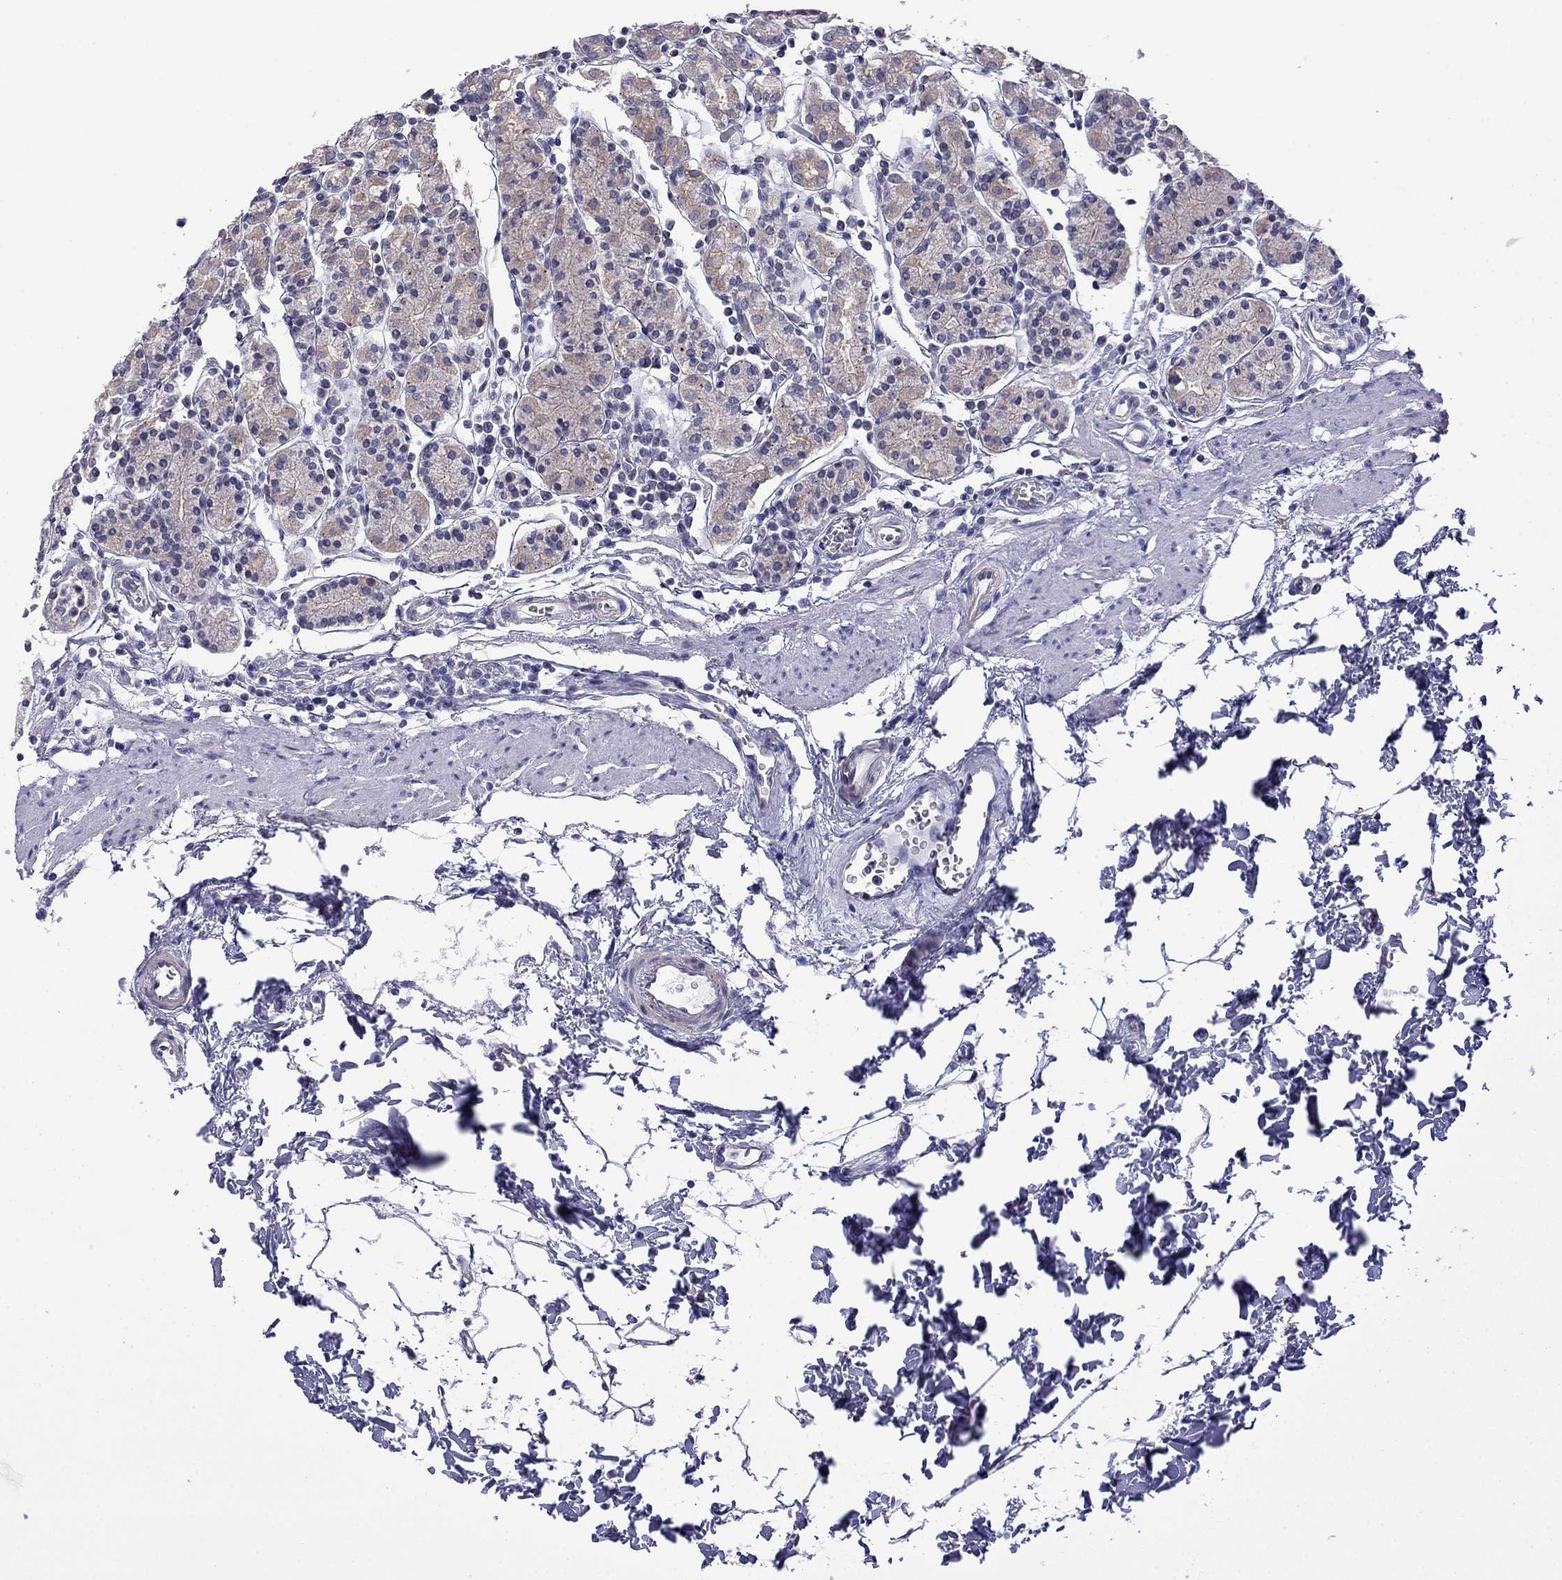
{"staining": {"intensity": "negative", "quantity": "none", "location": "none"}, "tissue": "stomach", "cell_type": "Glandular cells", "image_type": "normal", "snomed": [{"axis": "morphology", "description": "Normal tissue, NOS"}, {"axis": "topography", "description": "Stomach, upper"}, {"axis": "topography", "description": "Stomach"}], "caption": "Protein analysis of benign stomach exhibits no significant positivity in glandular cells. The staining is performed using DAB (3,3'-diaminobenzidine) brown chromogen with nuclei counter-stained in using hematoxylin.", "gene": "PRR18", "patient": {"sex": "male", "age": 62}}